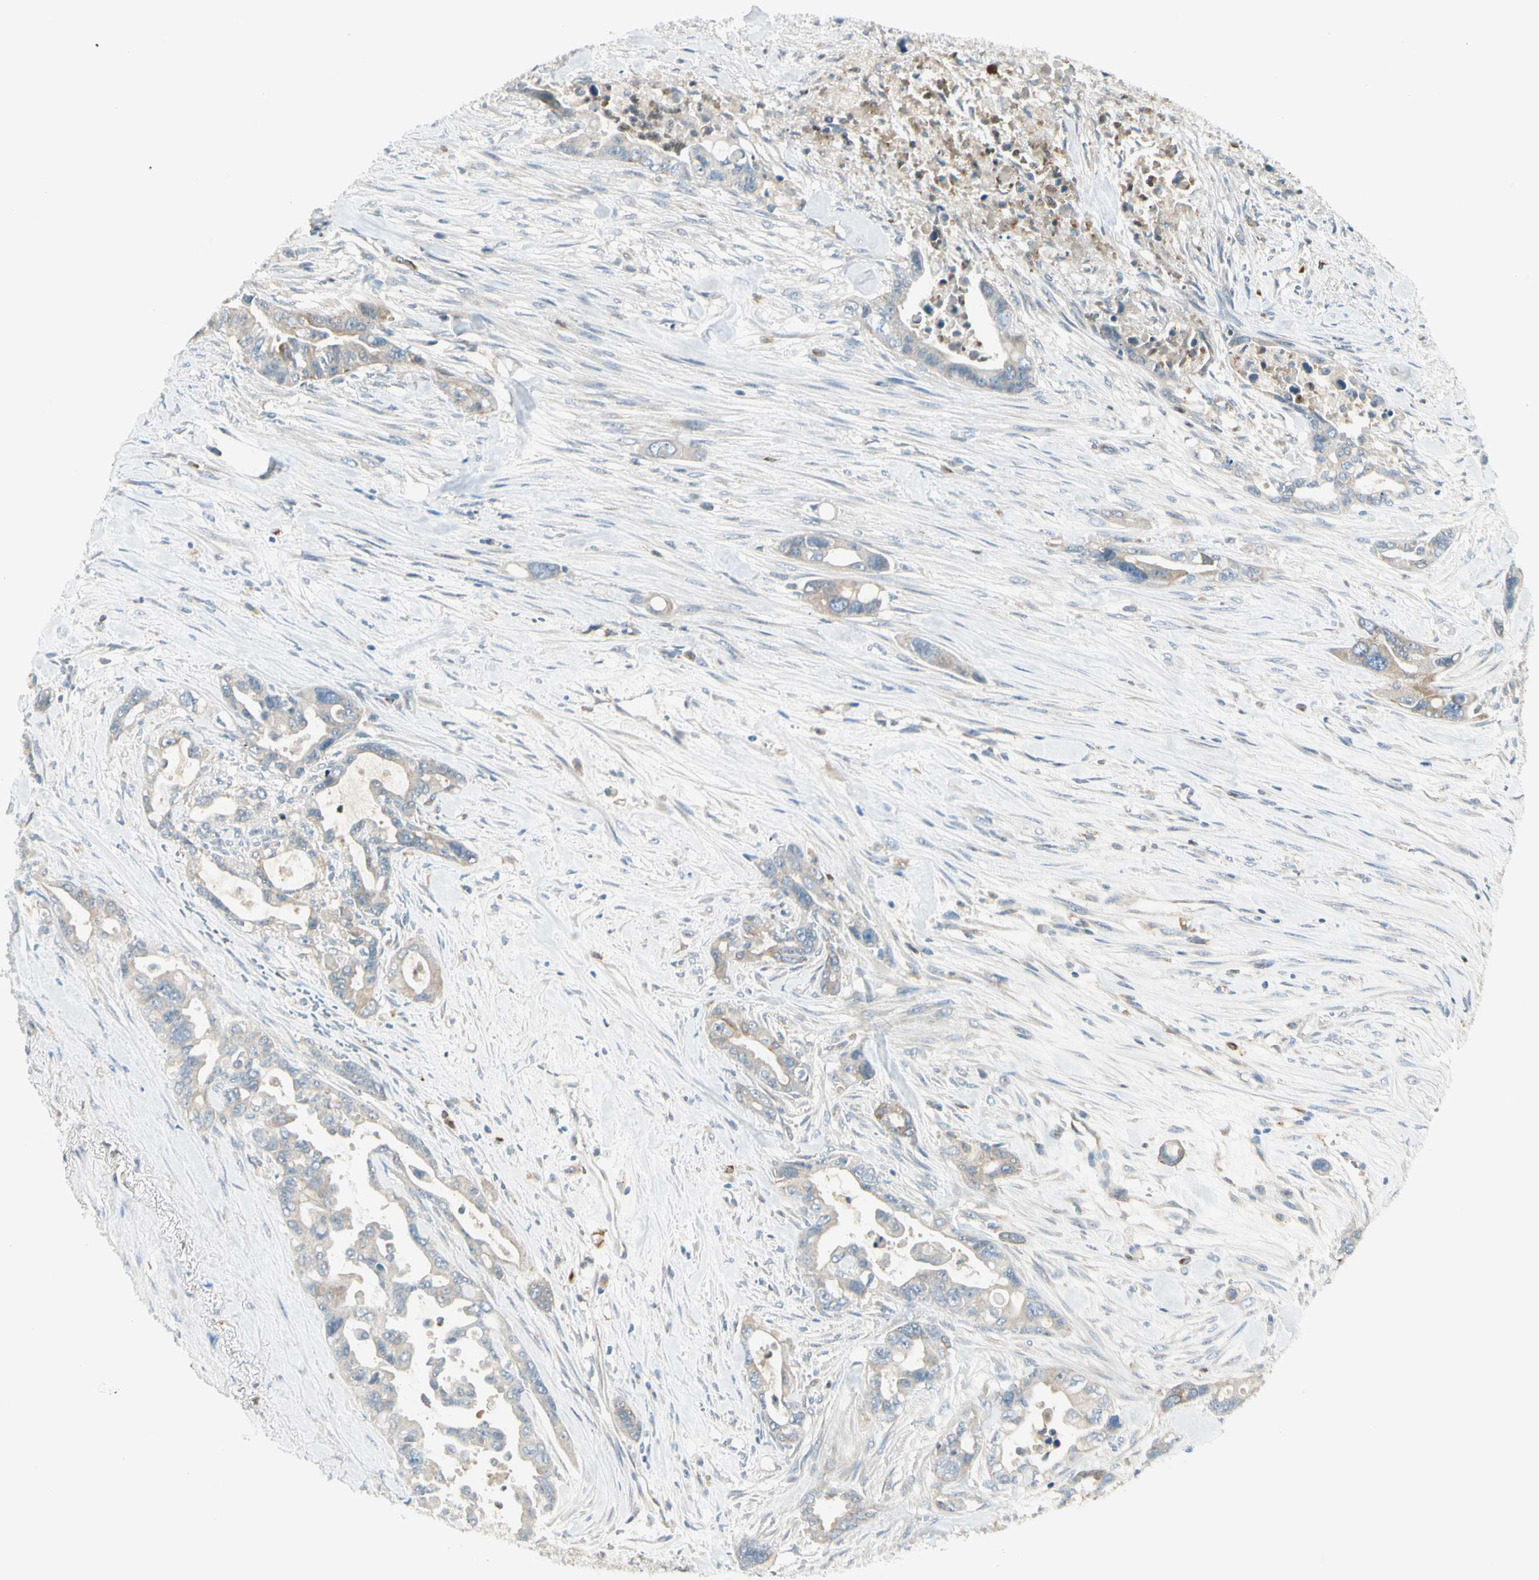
{"staining": {"intensity": "weak", "quantity": "<25%", "location": "cytoplasmic/membranous"}, "tissue": "pancreatic cancer", "cell_type": "Tumor cells", "image_type": "cancer", "snomed": [{"axis": "morphology", "description": "Adenocarcinoma, NOS"}, {"axis": "topography", "description": "Pancreas"}], "caption": "A micrograph of human pancreatic cancer is negative for staining in tumor cells.", "gene": "LPCAT2", "patient": {"sex": "male", "age": 70}}